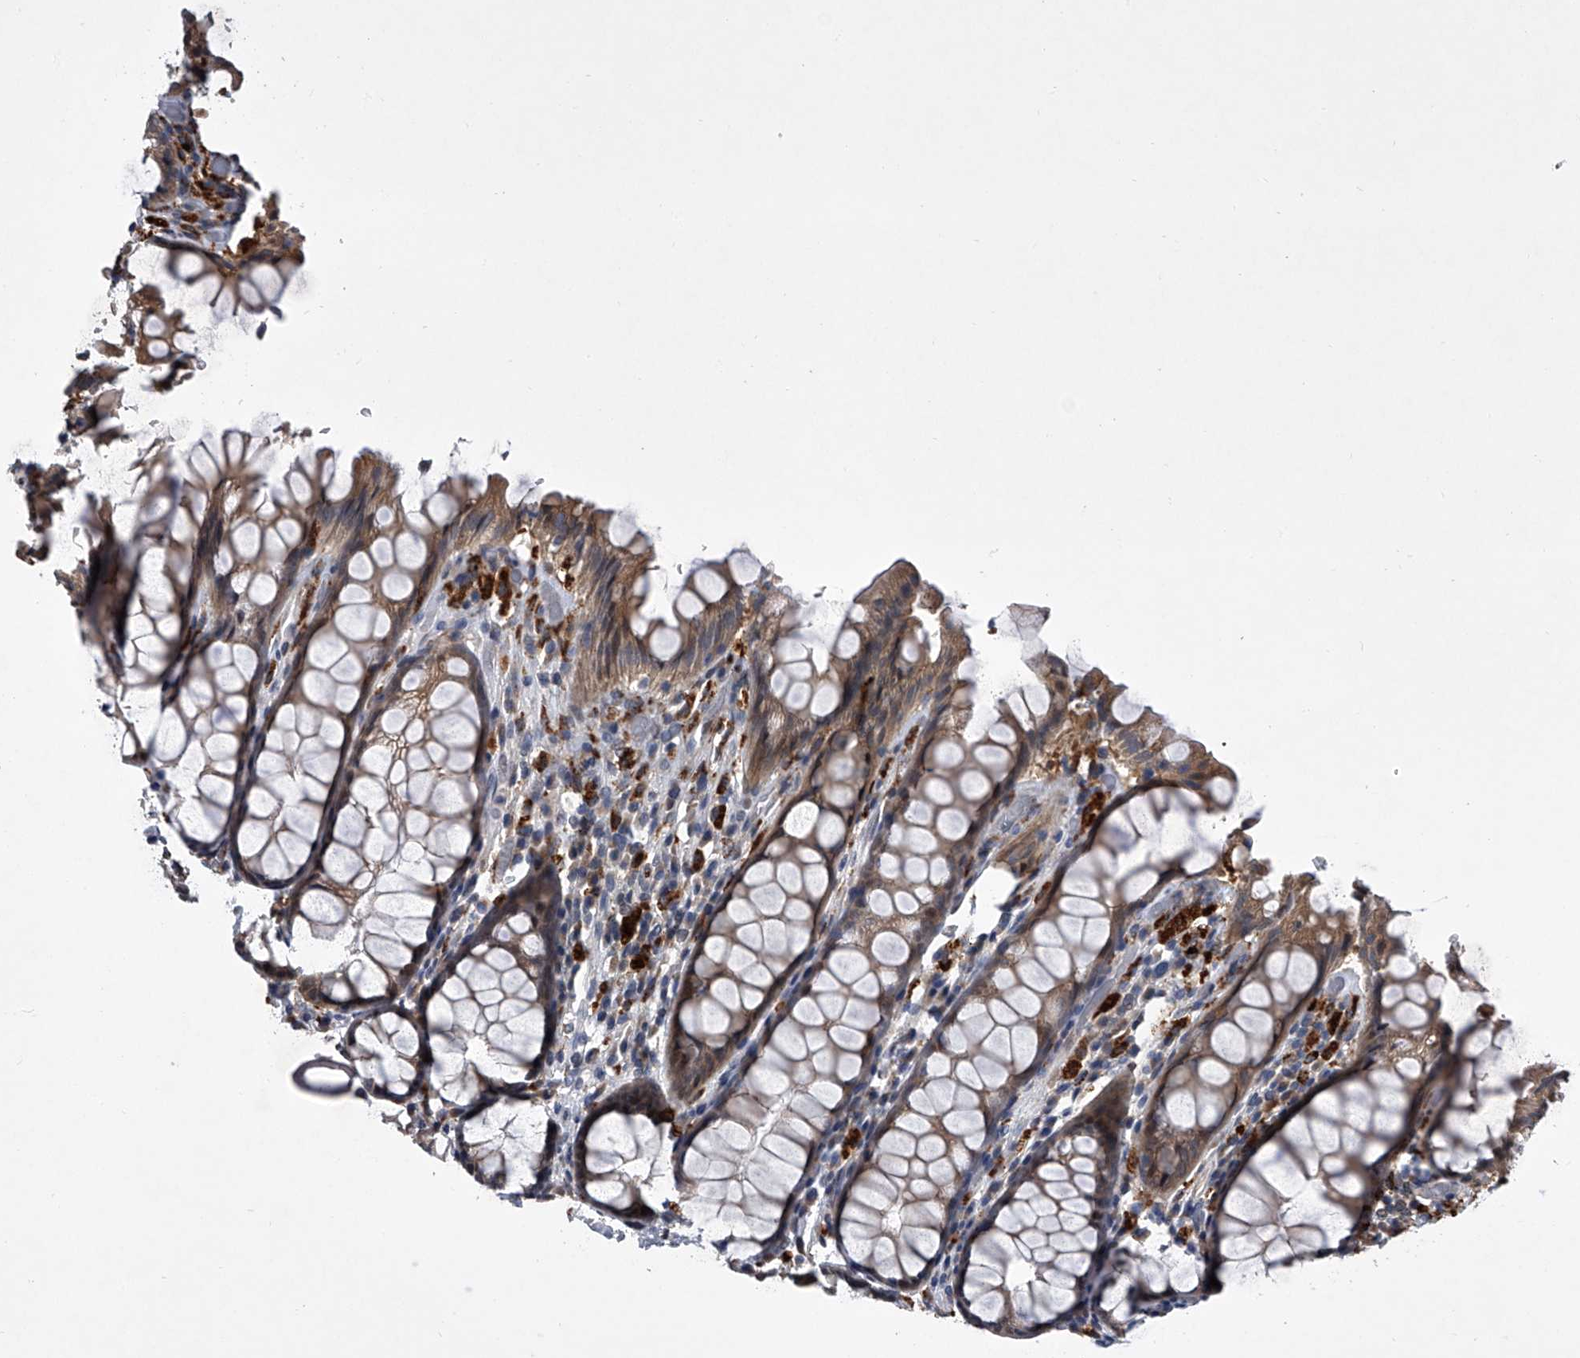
{"staining": {"intensity": "moderate", "quantity": ">75%", "location": "cytoplasmic/membranous"}, "tissue": "rectum", "cell_type": "Glandular cells", "image_type": "normal", "snomed": [{"axis": "morphology", "description": "Normal tissue, NOS"}, {"axis": "topography", "description": "Rectum"}], "caption": "Immunohistochemical staining of unremarkable rectum shows medium levels of moderate cytoplasmic/membranous positivity in about >75% of glandular cells. (DAB (3,3'-diaminobenzidine) = brown stain, brightfield microscopy at high magnification).", "gene": "TRIM8", "patient": {"sex": "male", "age": 64}}